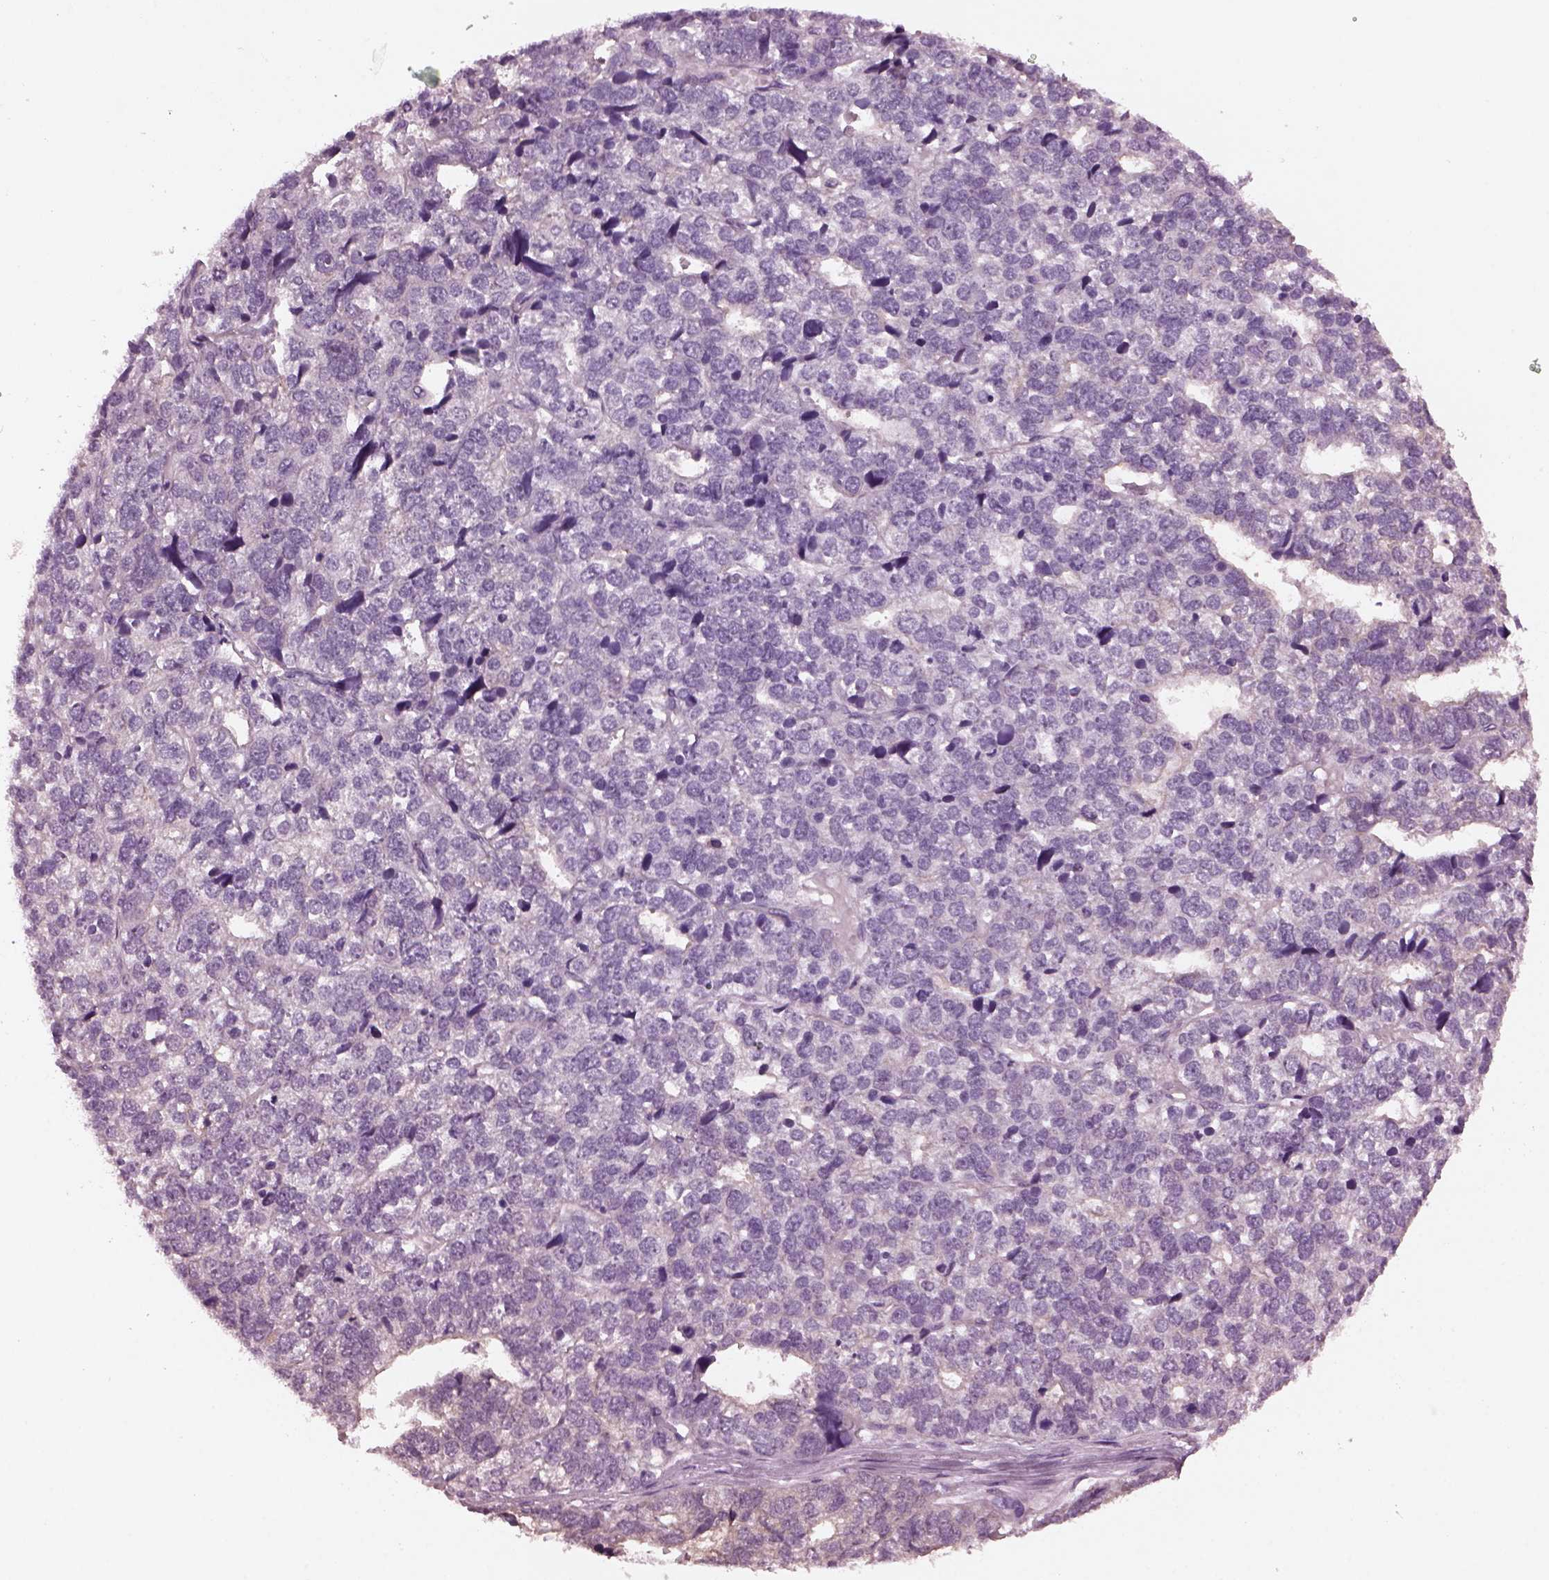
{"staining": {"intensity": "negative", "quantity": "none", "location": "none"}, "tissue": "stomach cancer", "cell_type": "Tumor cells", "image_type": "cancer", "snomed": [{"axis": "morphology", "description": "Adenocarcinoma, NOS"}, {"axis": "topography", "description": "Stomach"}], "caption": "Immunohistochemistry (IHC) micrograph of neoplastic tissue: human adenocarcinoma (stomach) stained with DAB reveals no significant protein staining in tumor cells.", "gene": "SHTN1", "patient": {"sex": "male", "age": 69}}